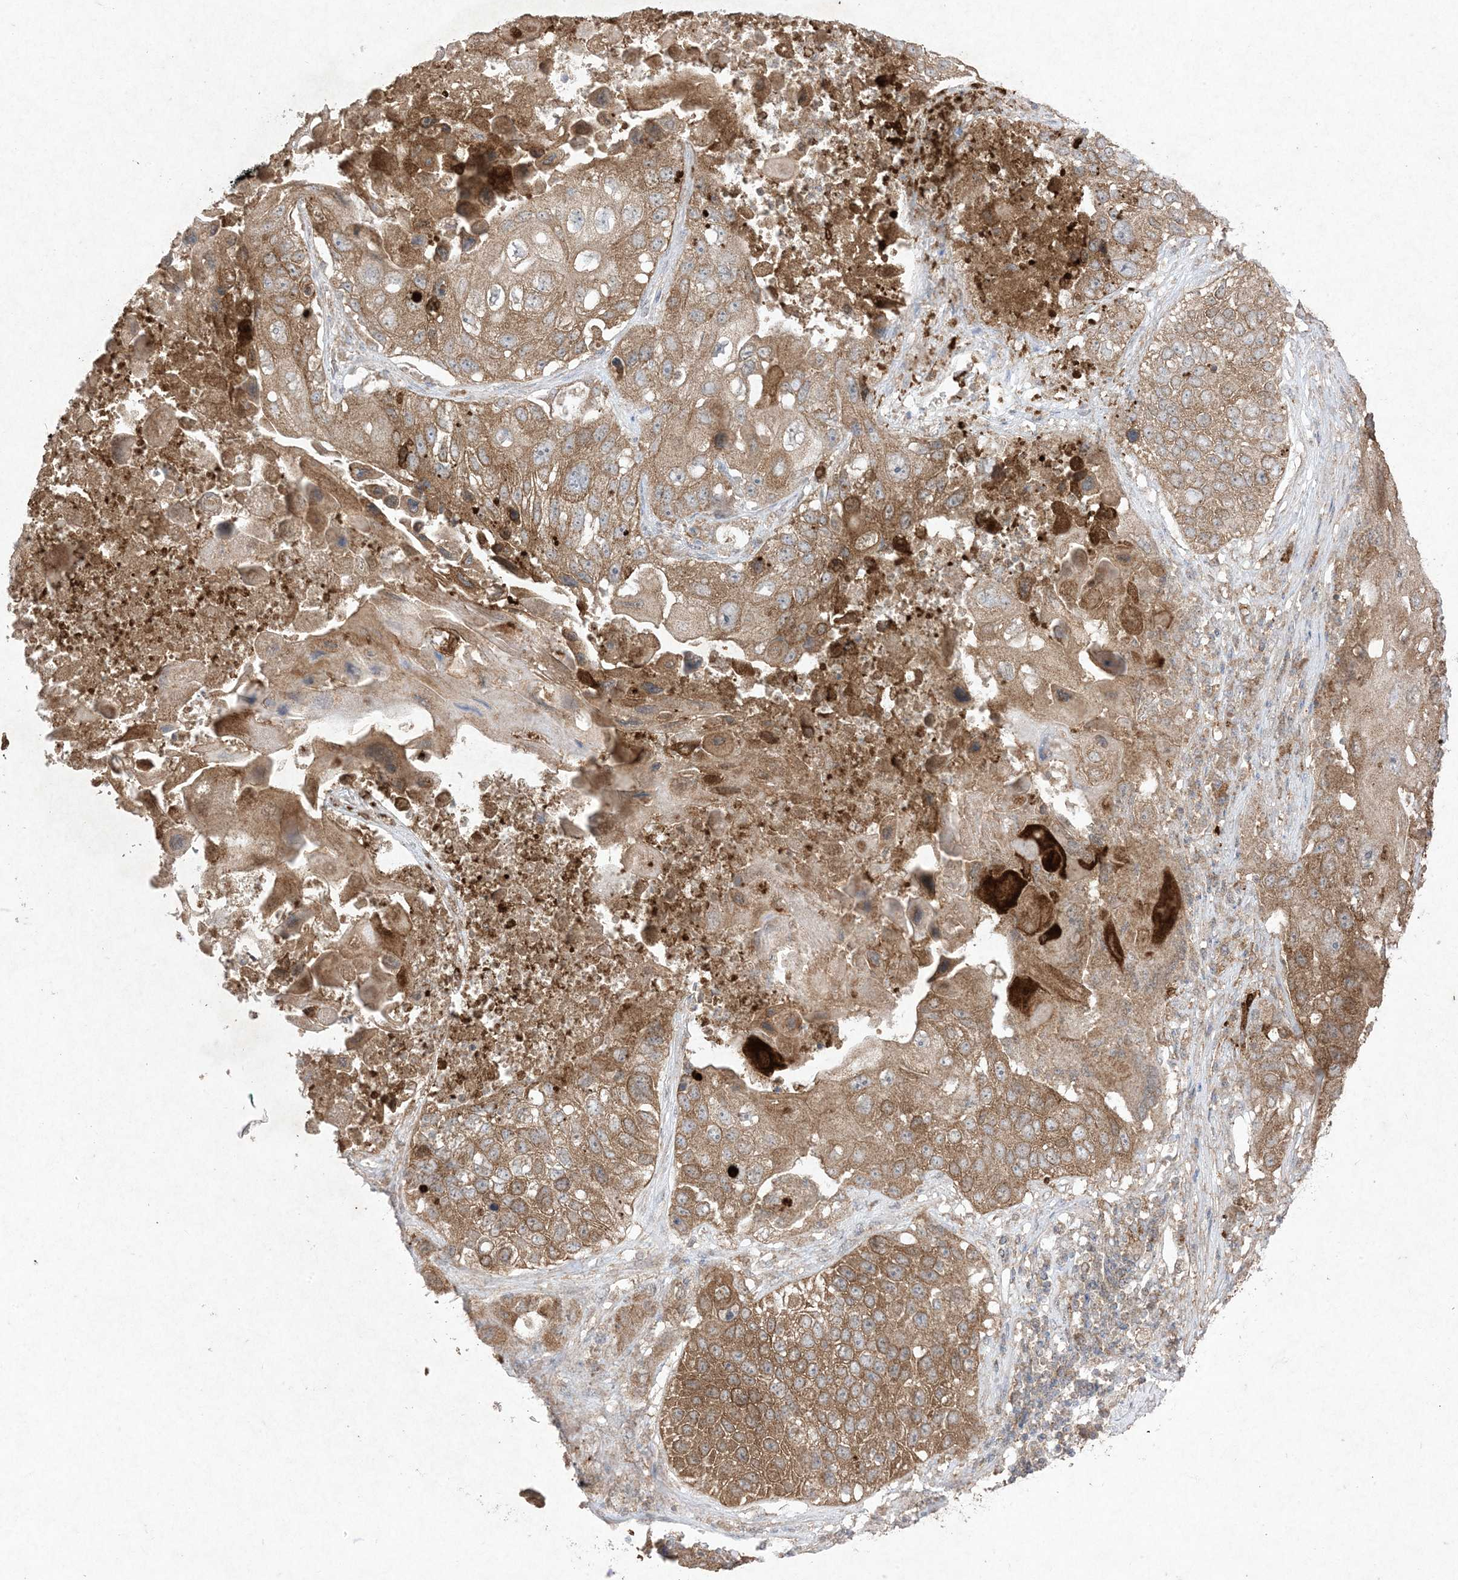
{"staining": {"intensity": "moderate", "quantity": ">75%", "location": "cytoplasmic/membranous"}, "tissue": "lung cancer", "cell_type": "Tumor cells", "image_type": "cancer", "snomed": [{"axis": "morphology", "description": "Squamous cell carcinoma, NOS"}, {"axis": "topography", "description": "Lung"}], "caption": "Lung cancer tissue shows moderate cytoplasmic/membranous staining in about >75% of tumor cells, visualized by immunohistochemistry. (DAB (3,3'-diaminobenzidine) IHC with brightfield microscopy, high magnification).", "gene": "UBE2C", "patient": {"sex": "male", "age": 61}}